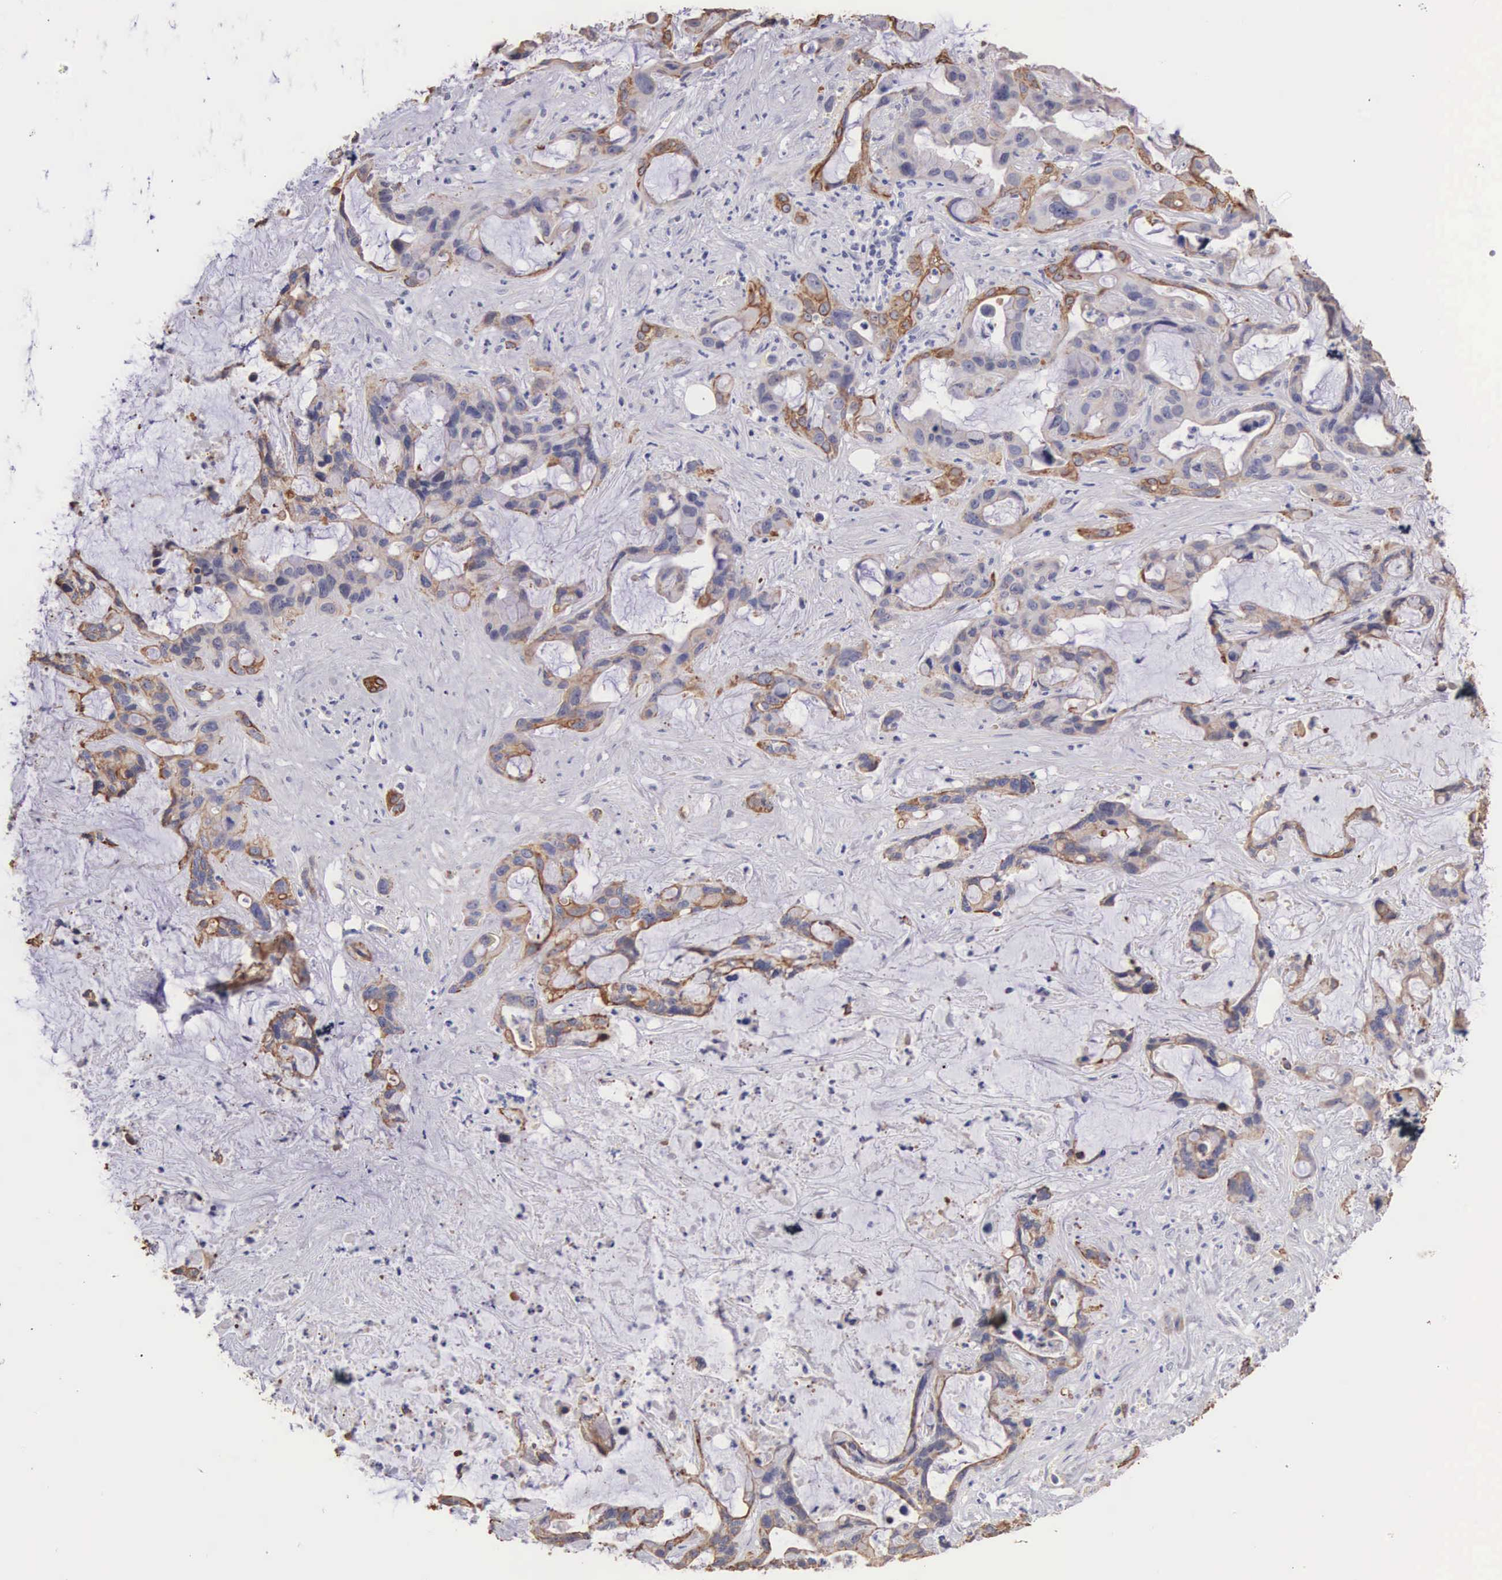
{"staining": {"intensity": "moderate", "quantity": "25%-75%", "location": "cytoplasmic/membranous"}, "tissue": "liver cancer", "cell_type": "Tumor cells", "image_type": "cancer", "snomed": [{"axis": "morphology", "description": "Cholangiocarcinoma"}, {"axis": "topography", "description": "Liver"}], "caption": "A micrograph of human liver cholangiocarcinoma stained for a protein shows moderate cytoplasmic/membranous brown staining in tumor cells. (DAB IHC with brightfield microscopy, high magnification).", "gene": "PIR", "patient": {"sex": "female", "age": 65}}